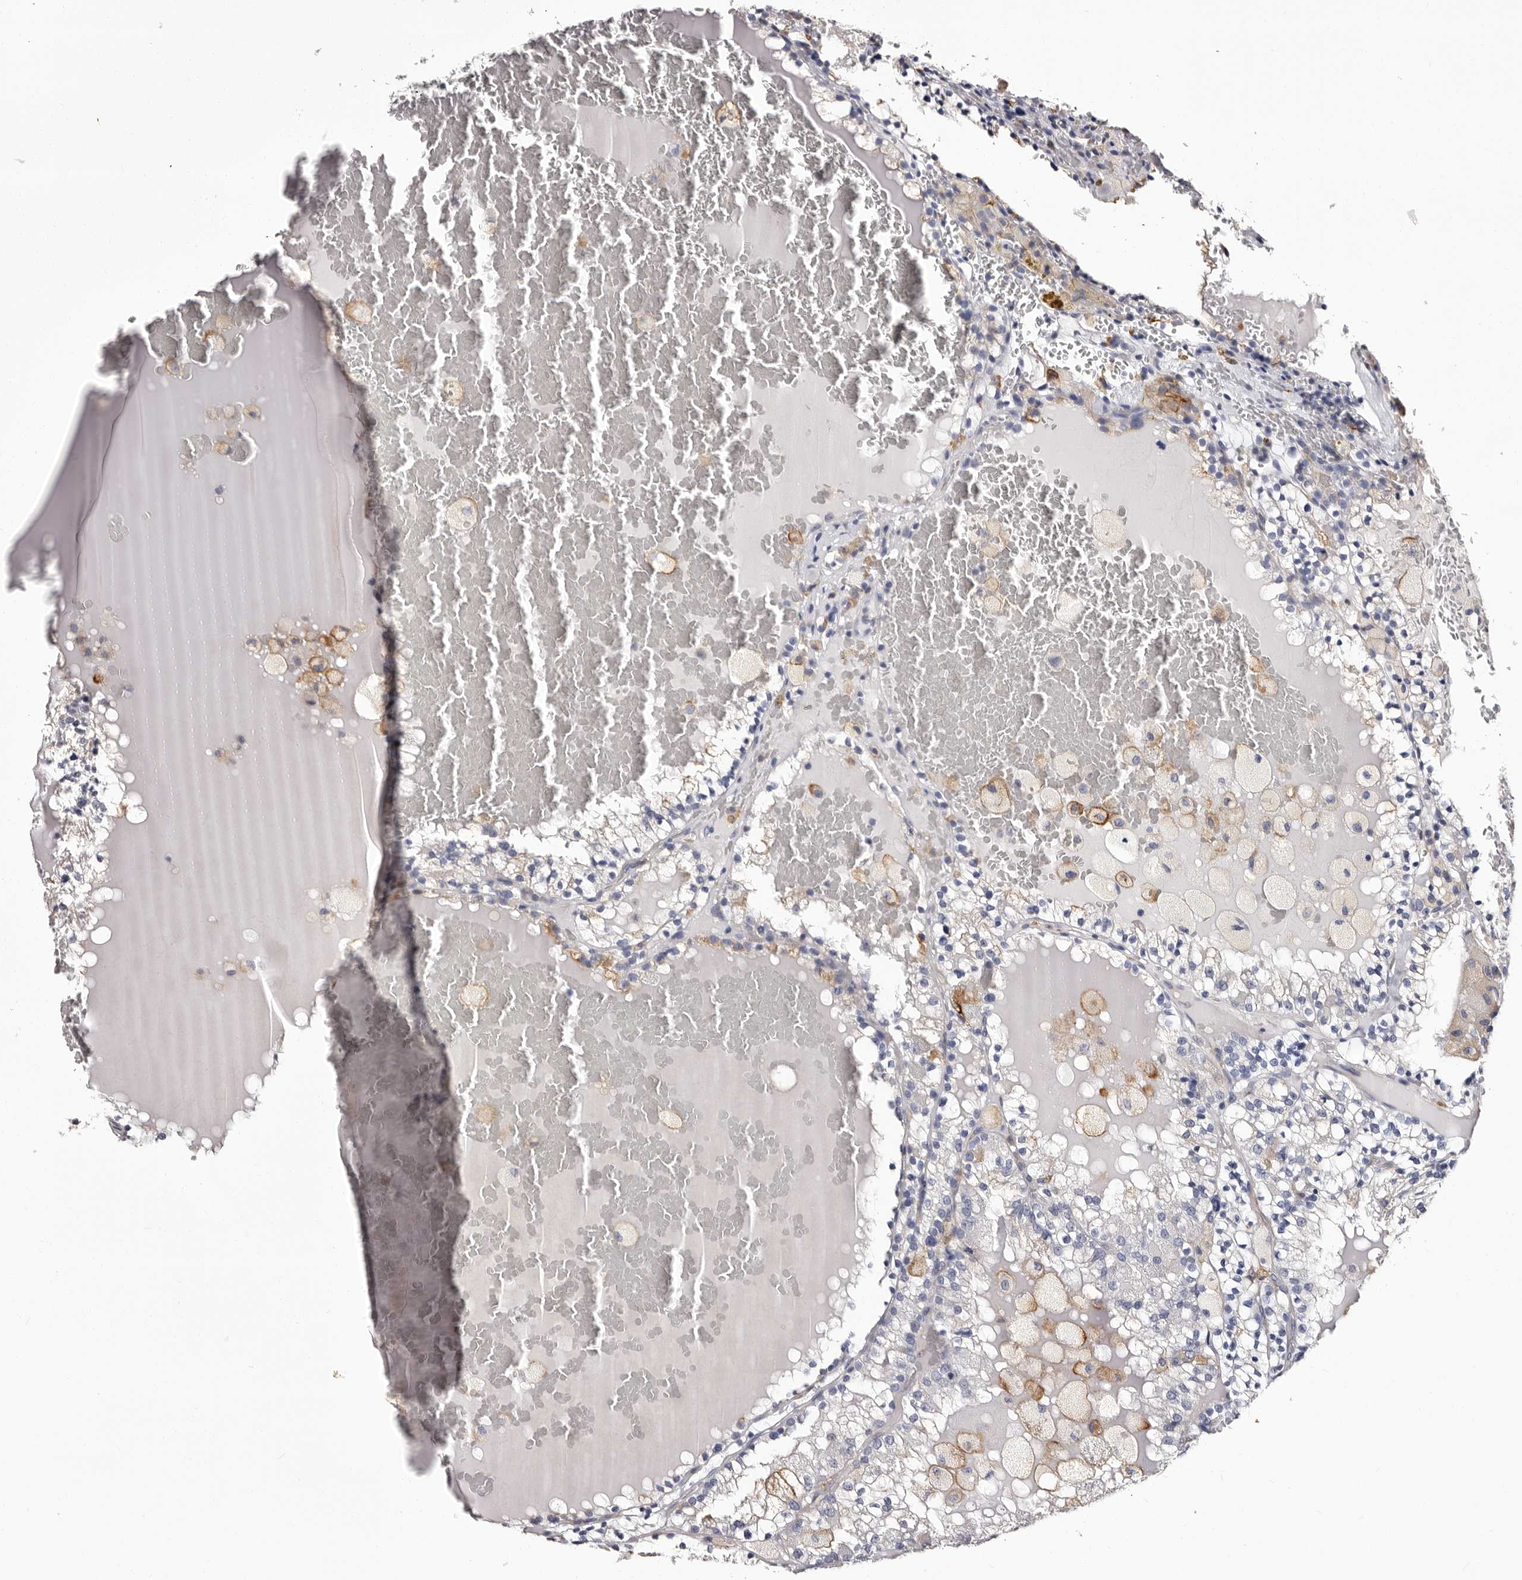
{"staining": {"intensity": "negative", "quantity": "none", "location": "none"}, "tissue": "renal cancer", "cell_type": "Tumor cells", "image_type": "cancer", "snomed": [{"axis": "morphology", "description": "Adenocarcinoma, NOS"}, {"axis": "topography", "description": "Kidney"}], "caption": "Image shows no significant protein staining in tumor cells of adenocarcinoma (renal). (Immunohistochemistry, brightfield microscopy, high magnification).", "gene": "AUNIP", "patient": {"sex": "female", "age": 56}}